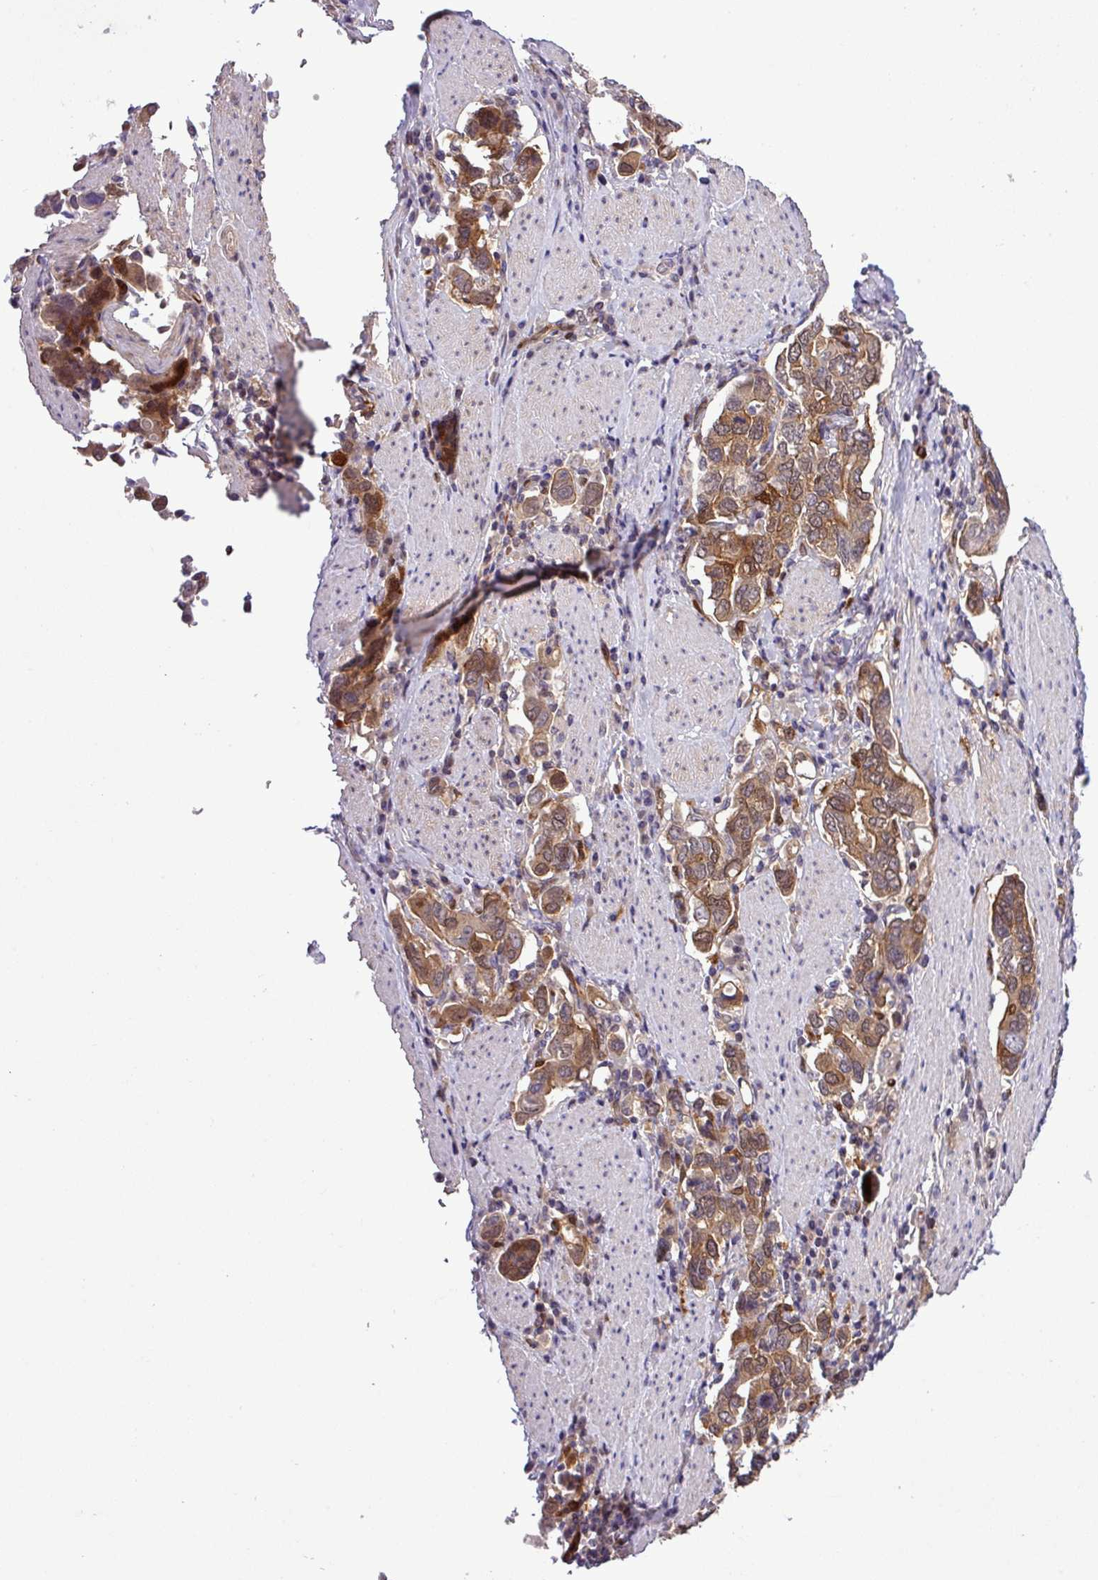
{"staining": {"intensity": "moderate", "quantity": ">75%", "location": "cytoplasmic/membranous,nuclear"}, "tissue": "stomach cancer", "cell_type": "Tumor cells", "image_type": "cancer", "snomed": [{"axis": "morphology", "description": "Adenocarcinoma, NOS"}, {"axis": "topography", "description": "Stomach, upper"}, {"axis": "topography", "description": "Stomach"}], "caption": "Immunohistochemistry of human adenocarcinoma (stomach) exhibits medium levels of moderate cytoplasmic/membranous and nuclear positivity in approximately >75% of tumor cells. (brown staining indicates protein expression, while blue staining denotes nuclei).", "gene": "CARHSP1", "patient": {"sex": "male", "age": 62}}